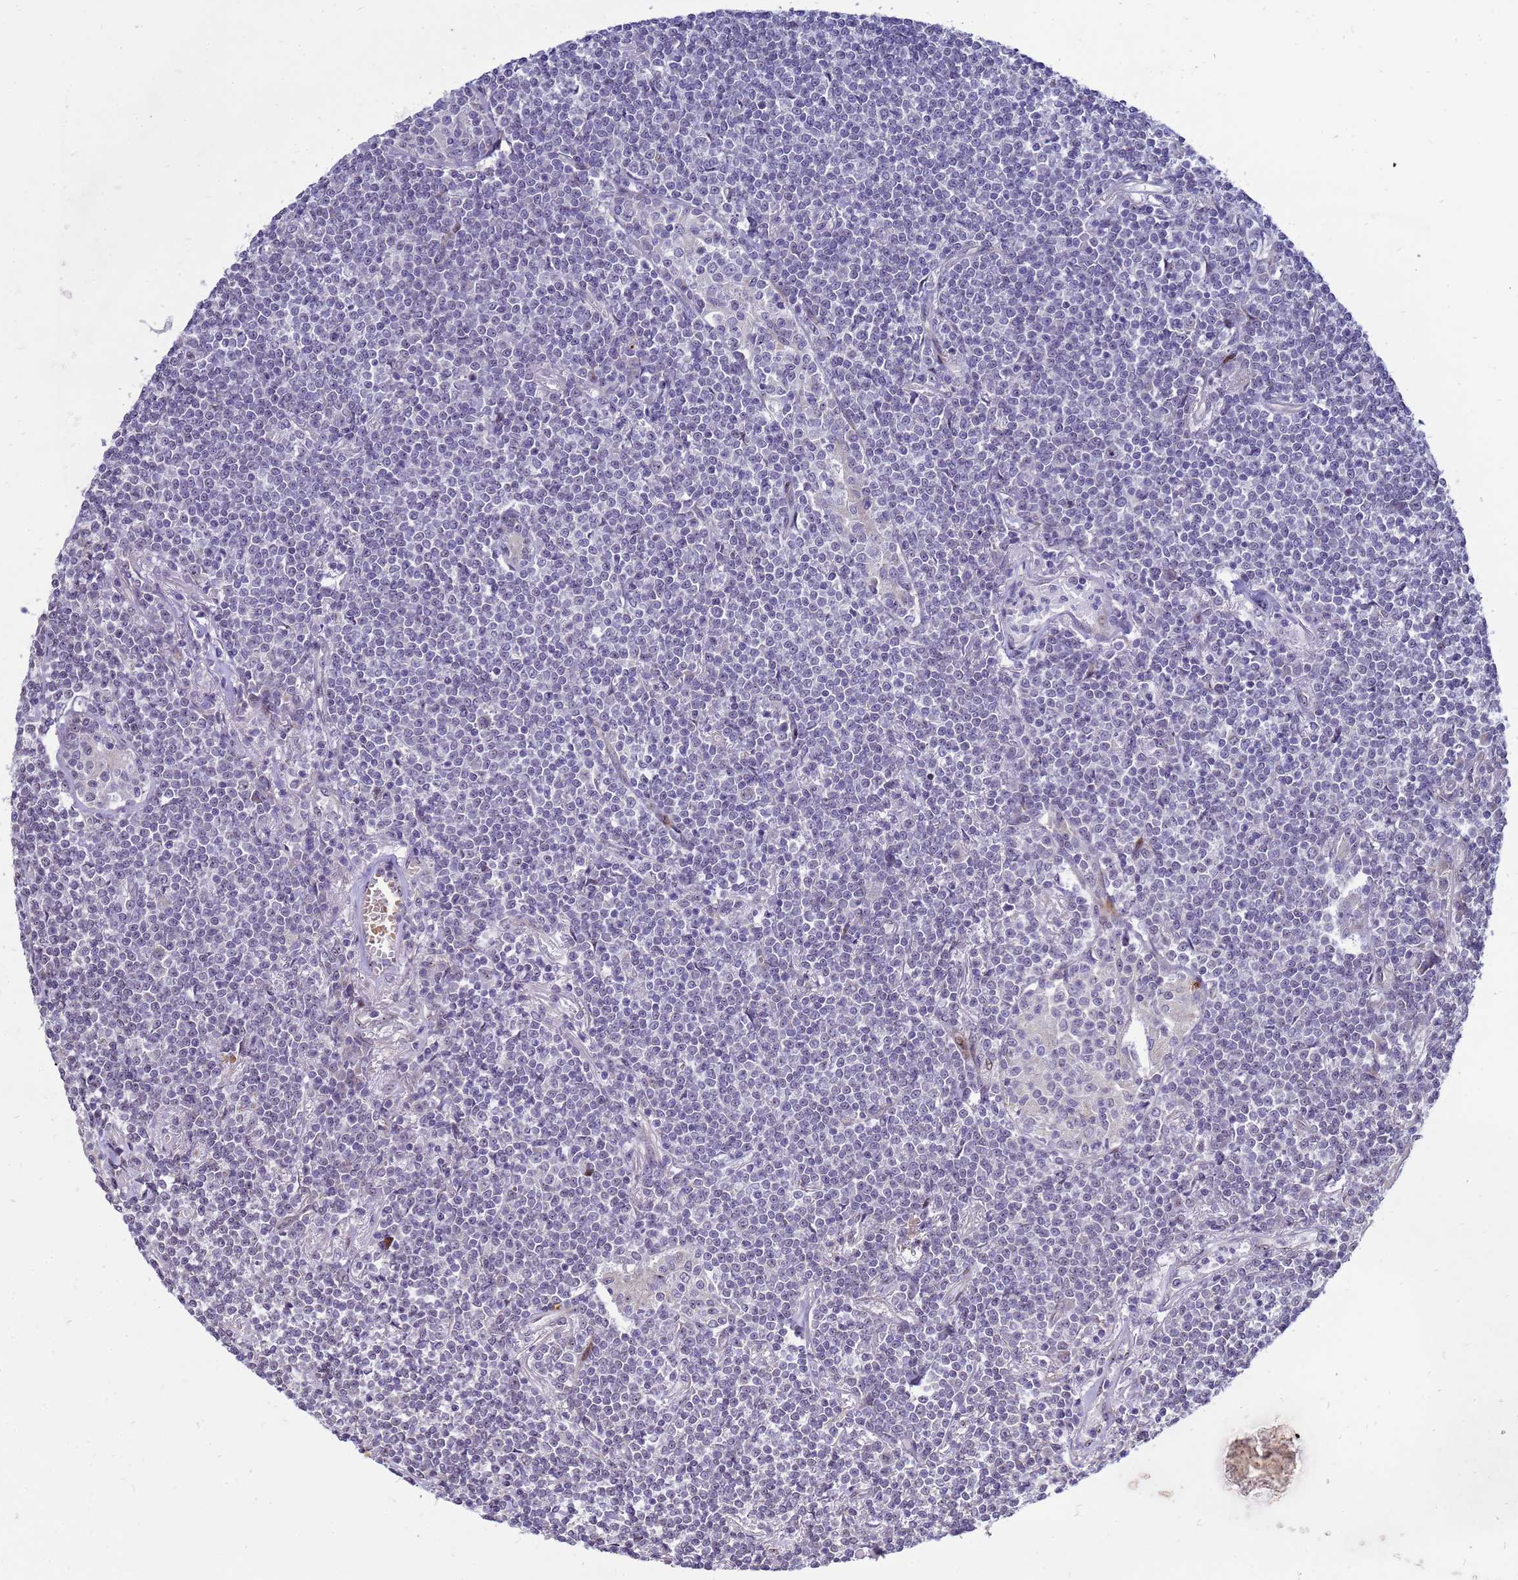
{"staining": {"intensity": "negative", "quantity": "none", "location": "none"}, "tissue": "lymphoma", "cell_type": "Tumor cells", "image_type": "cancer", "snomed": [{"axis": "morphology", "description": "Malignant lymphoma, non-Hodgkin's type, Low grade"}, {"axis": "topography", "description": "Lung"}], "caption": "This is an immunohistochemistry micrograph of human low-grade malignant lymphoma, non-Hodgkin's type. There is no staining in tumor cells.", "gene": "RSPO1", "patient": {"sex": "female", "age": 71}}